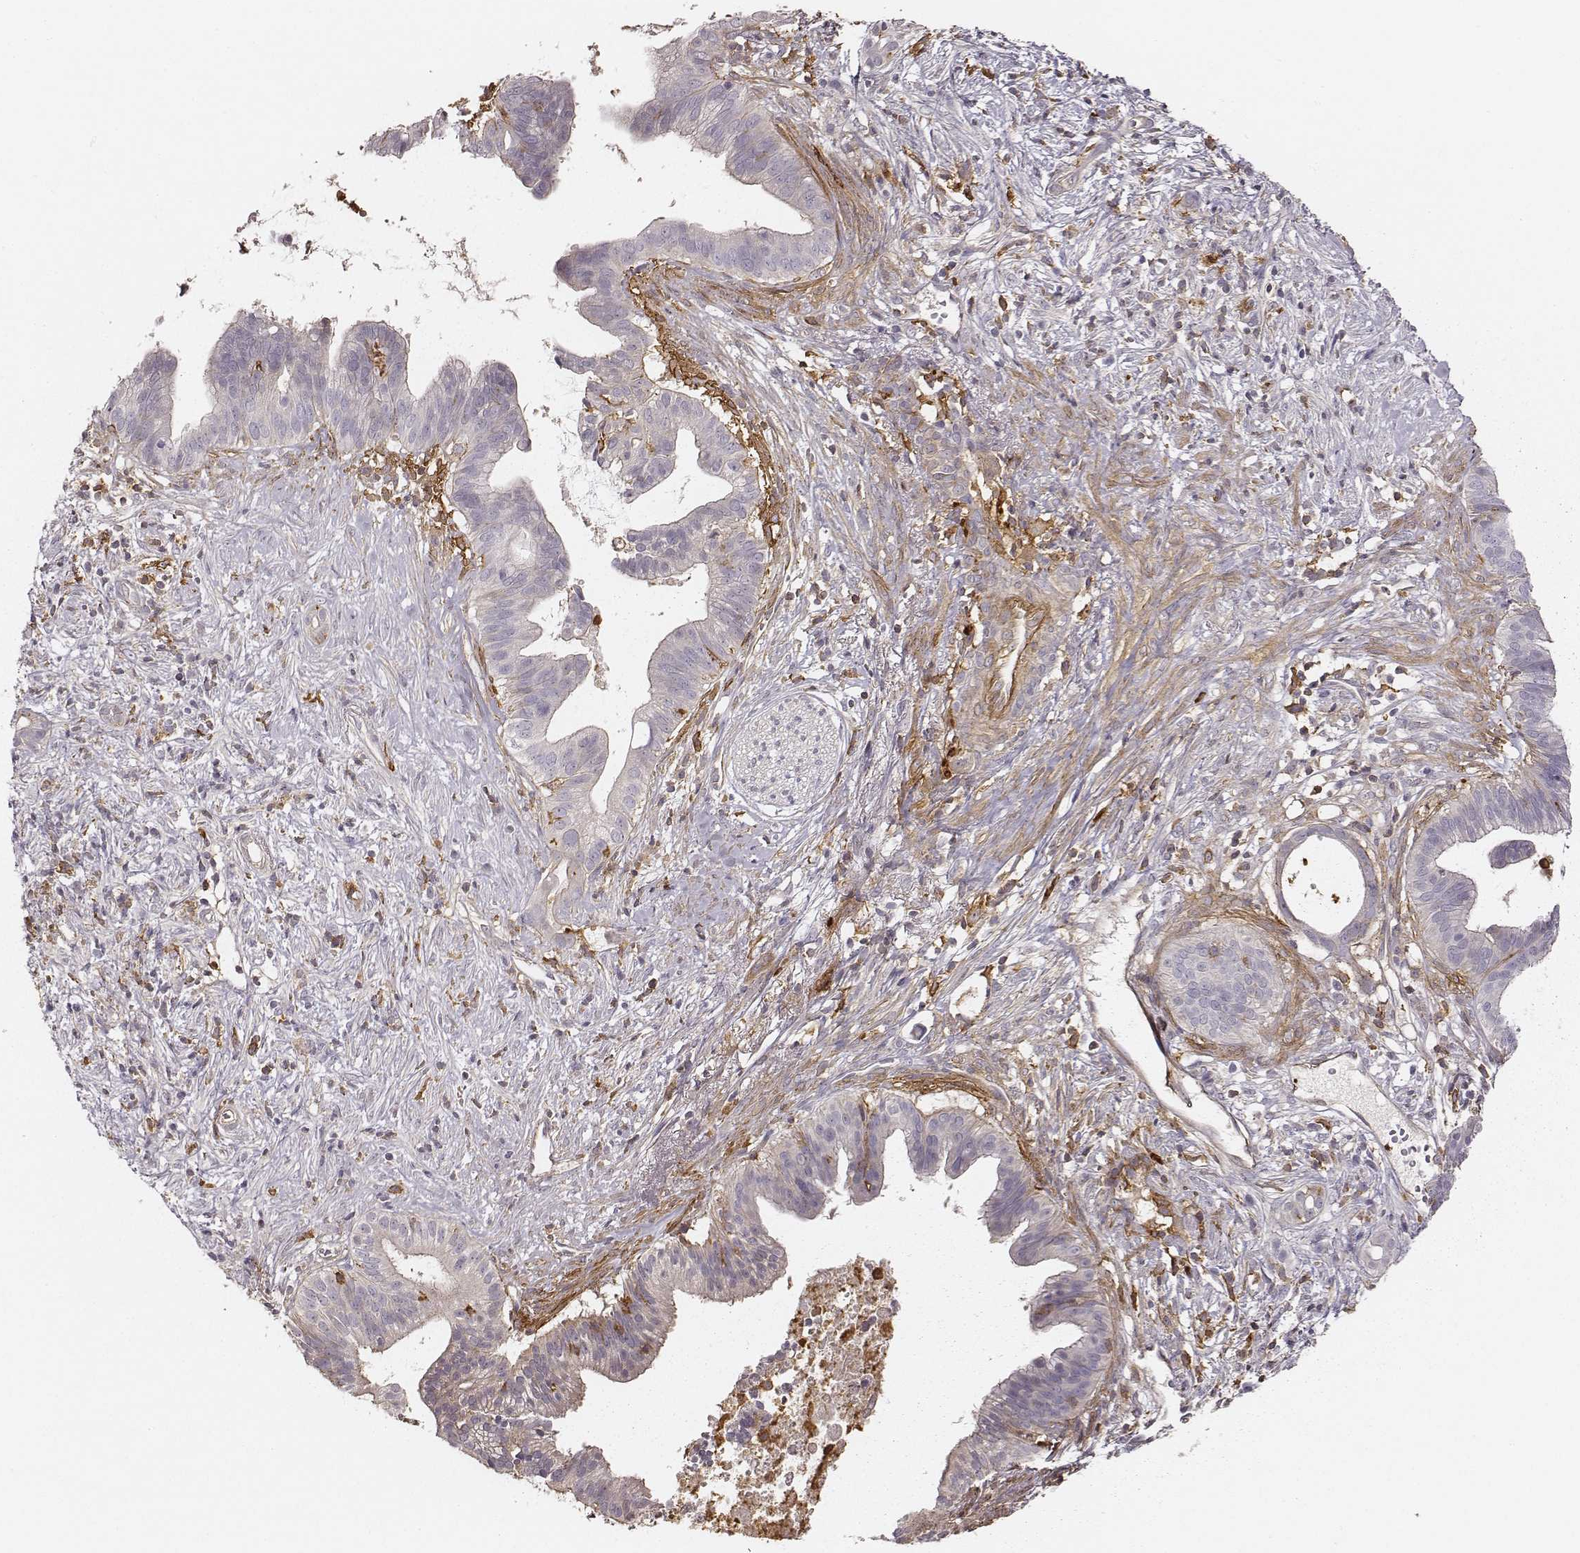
{"staining": {"intensity": "negative", "quantity": "none", "location": "none"}, "tissue": "pancreatic cancer", "cell_type": "Tumor cells", "image_type": "cancer", "snomed": [{"axis": "morphology", "description": "Adenocarcinoma, NOS"}, {"axis": "topography", "description": "Pancreas"}], "caption": "High magnification brightfield microscopy of adenocarcinoma (pancreatic) stained with DAB (brown) and counterstained with hematoxylin (blue): tumor cells show no significant staining.", "gene": "ZYX", "patient": {"sex": "male", "age": 61}}